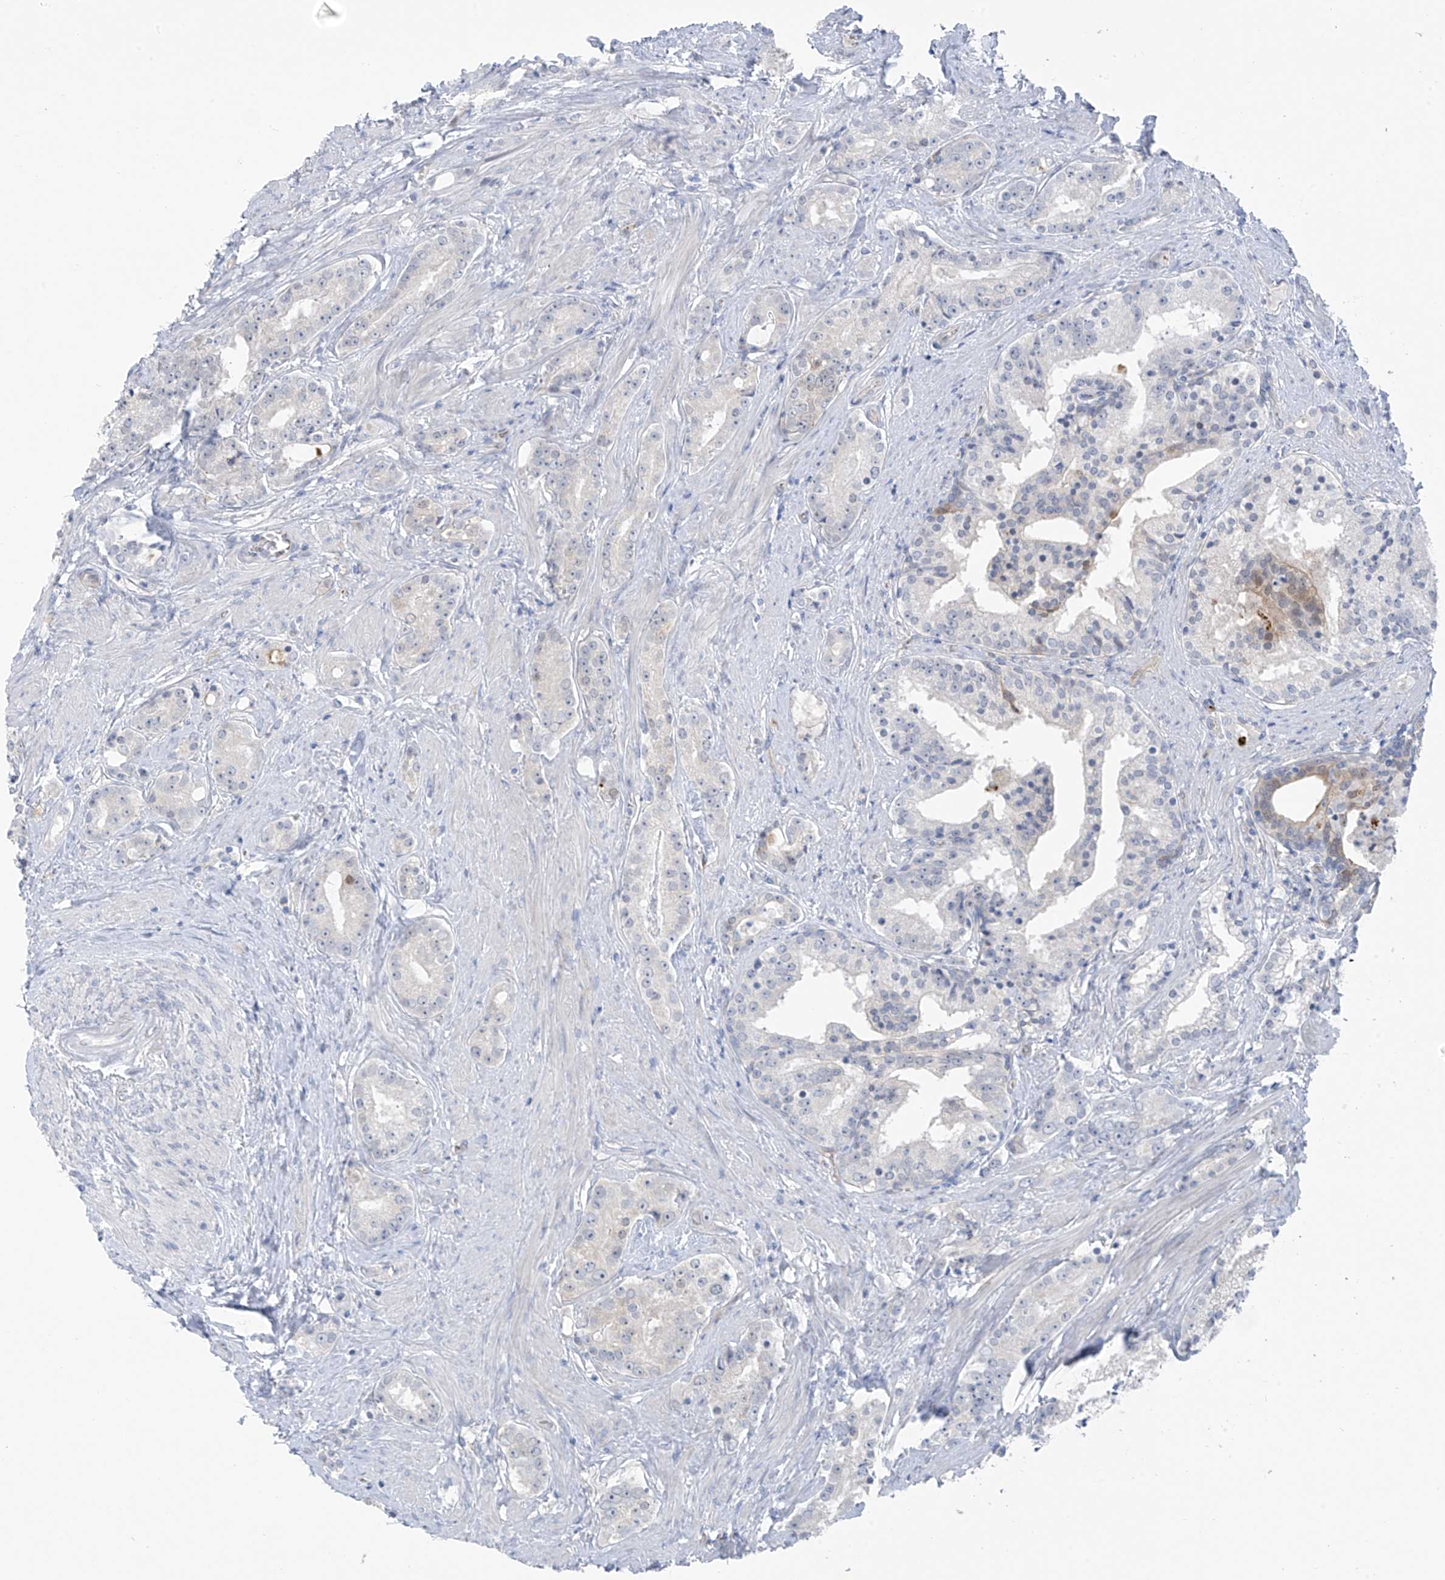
{"staining": {"intensity": "negative", "quantity": "none", "location": "none"}, "tissue": "prostate cancer", "cell_type": "Tumor cells", "image_type": "cancer", "snomed": [{"axis": "morphology", "description": "Adenocarcinoma, High grade"}, {"axis": "topography", "description": "Prostate"}], "caption": "Immunohistochemistry of human adenocarcinoma (high-grade) (prostate) shows no positivity in tumor cells.", "gene": "ZNF793", "patient": {"sex": "male", "age": 58}}